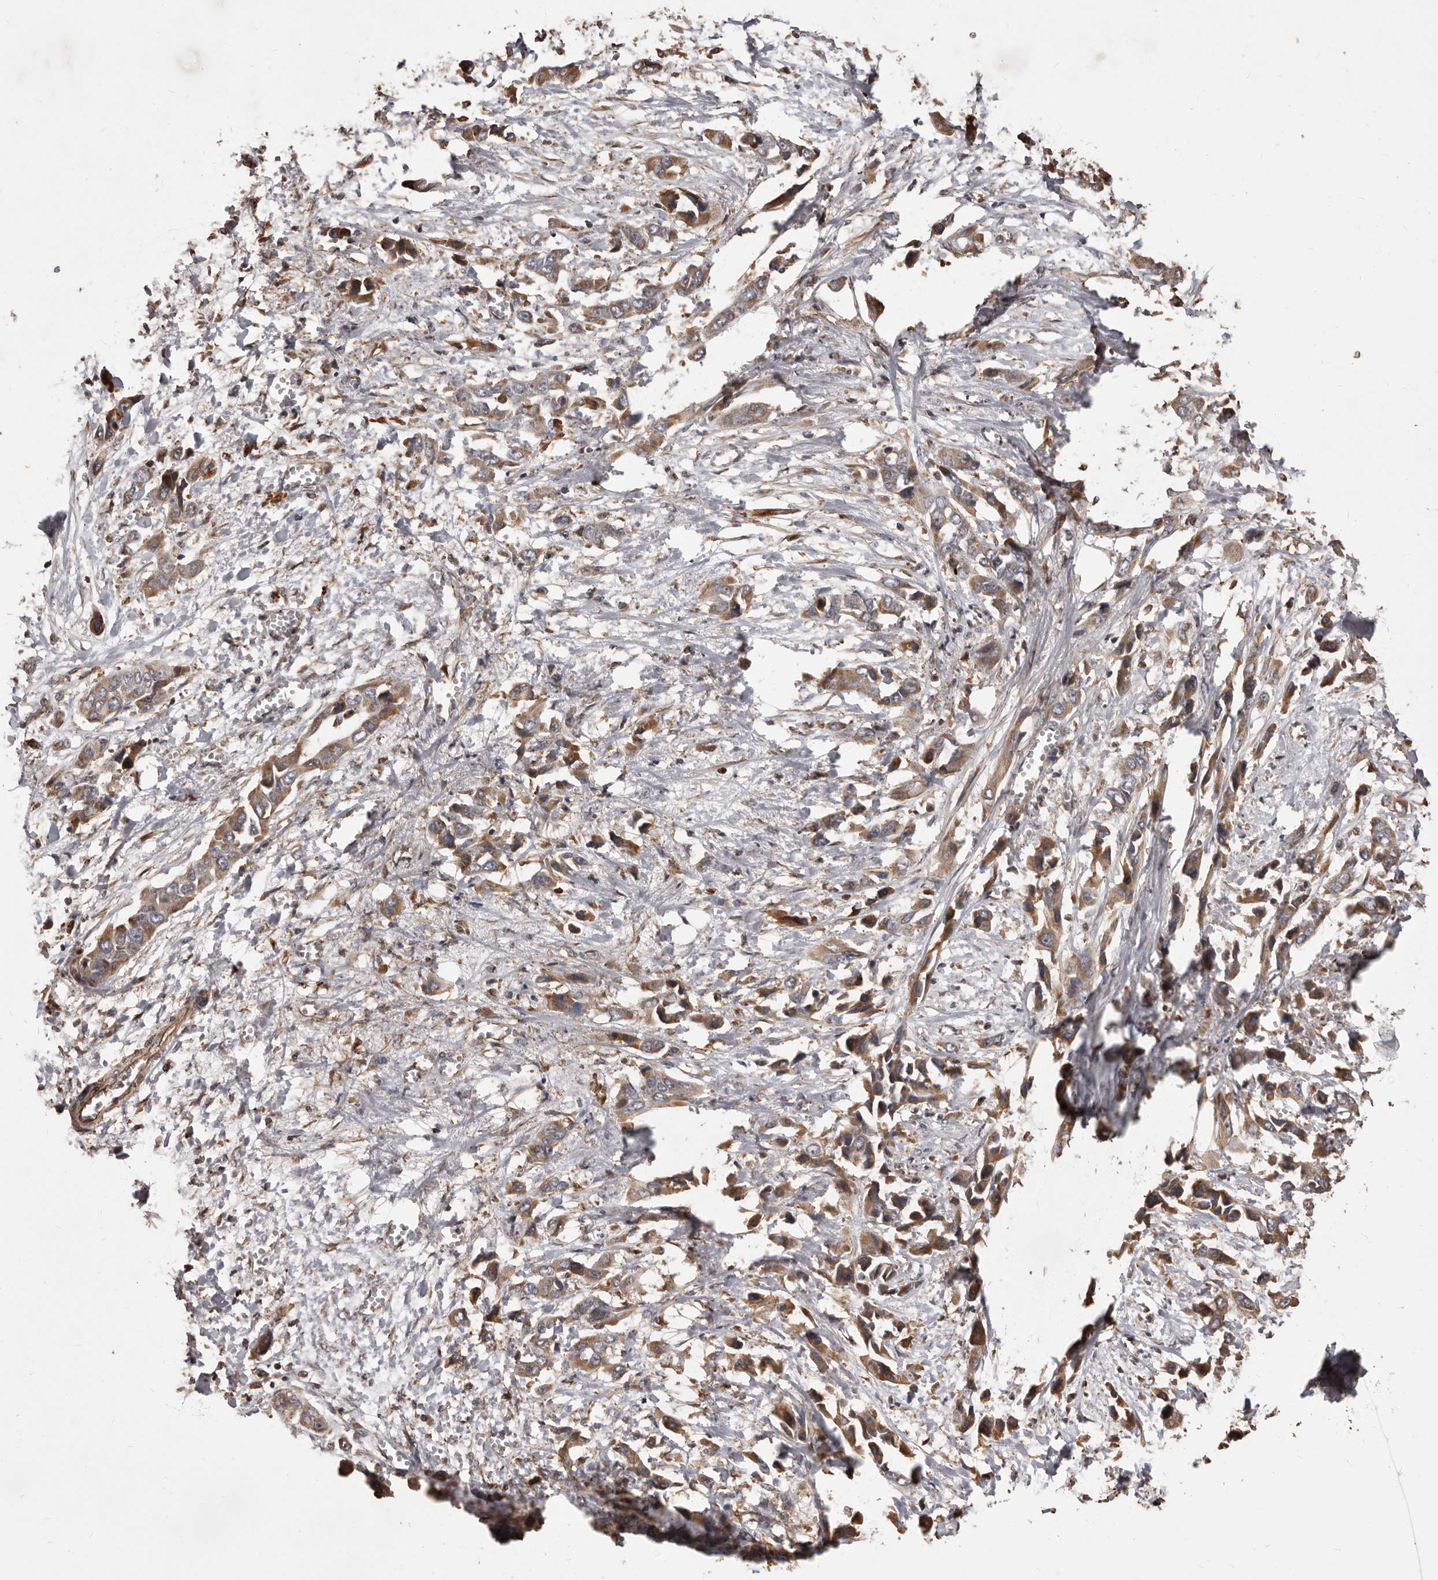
{"staining": {"intensity": "moderate", "quantity": ">75%", "location": "cytoplasmic/membranous"}, "tissue": "liver cancer", "cell_type": "Tumor cells", "image_type": "cancer", "snomed": [{"axis": "morphology", "description": "Cholangiocarcinoma"}, {"axis": "topography", "description": "Liver"}], "caption": "DAB immunohistochemical staining of human liver cancer reveals moderate cytoplasmic/membranous protein staining in about >75% of tumor cells.", "gene": "ALPK1", "patient": {"sex": "female", "age": 52}}